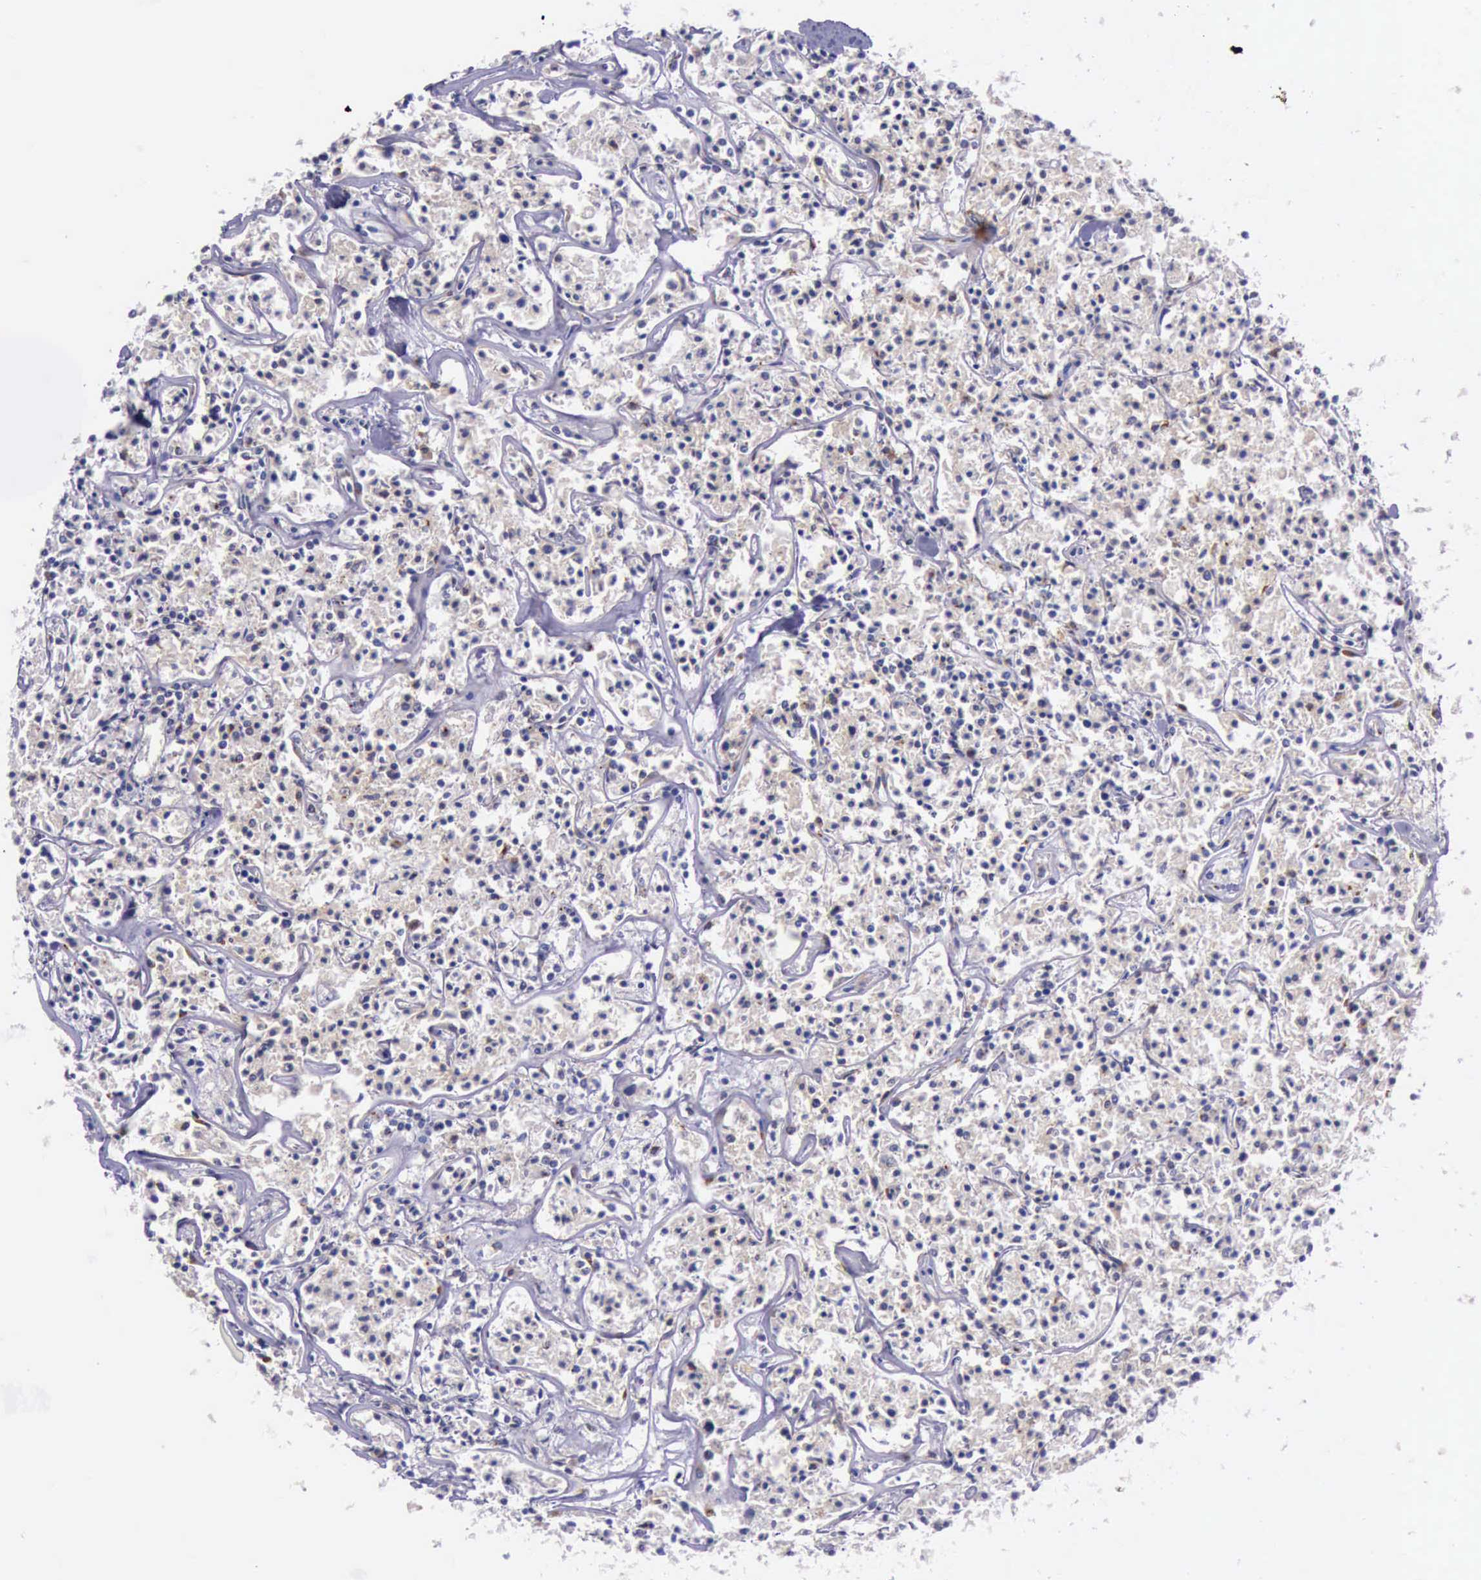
{"staining": {"intensity": "strong", "quantity": ">75%", "location": "cytoplasmic/membranous"}, "tissue": "lymphoma", "cell_type": "Tumor cells", "image_type": "cancer", "snomed": [{"axis": "morphology", "description": "Malignant lymphoma, non-Hodgkin's type, Low grade"}, {"axis": "topography", "description": "Small intestine"}], "caption": "Immunohistochemistry staining of malignant lymphoma, non-Hodgkin's type (low-grade), which exhibits high levels of strong cytoplasmic/membranous positivity in approximately >75% of tumor cells indicating strong cytoplasmic/membranous protein staining. The staining was performed using DAB (brown) for protein detection and nuclei were counterstained in hematoxylin (blue).", "gene": "GOLGA5", "patient": {"sex": "female", "age": 59}}